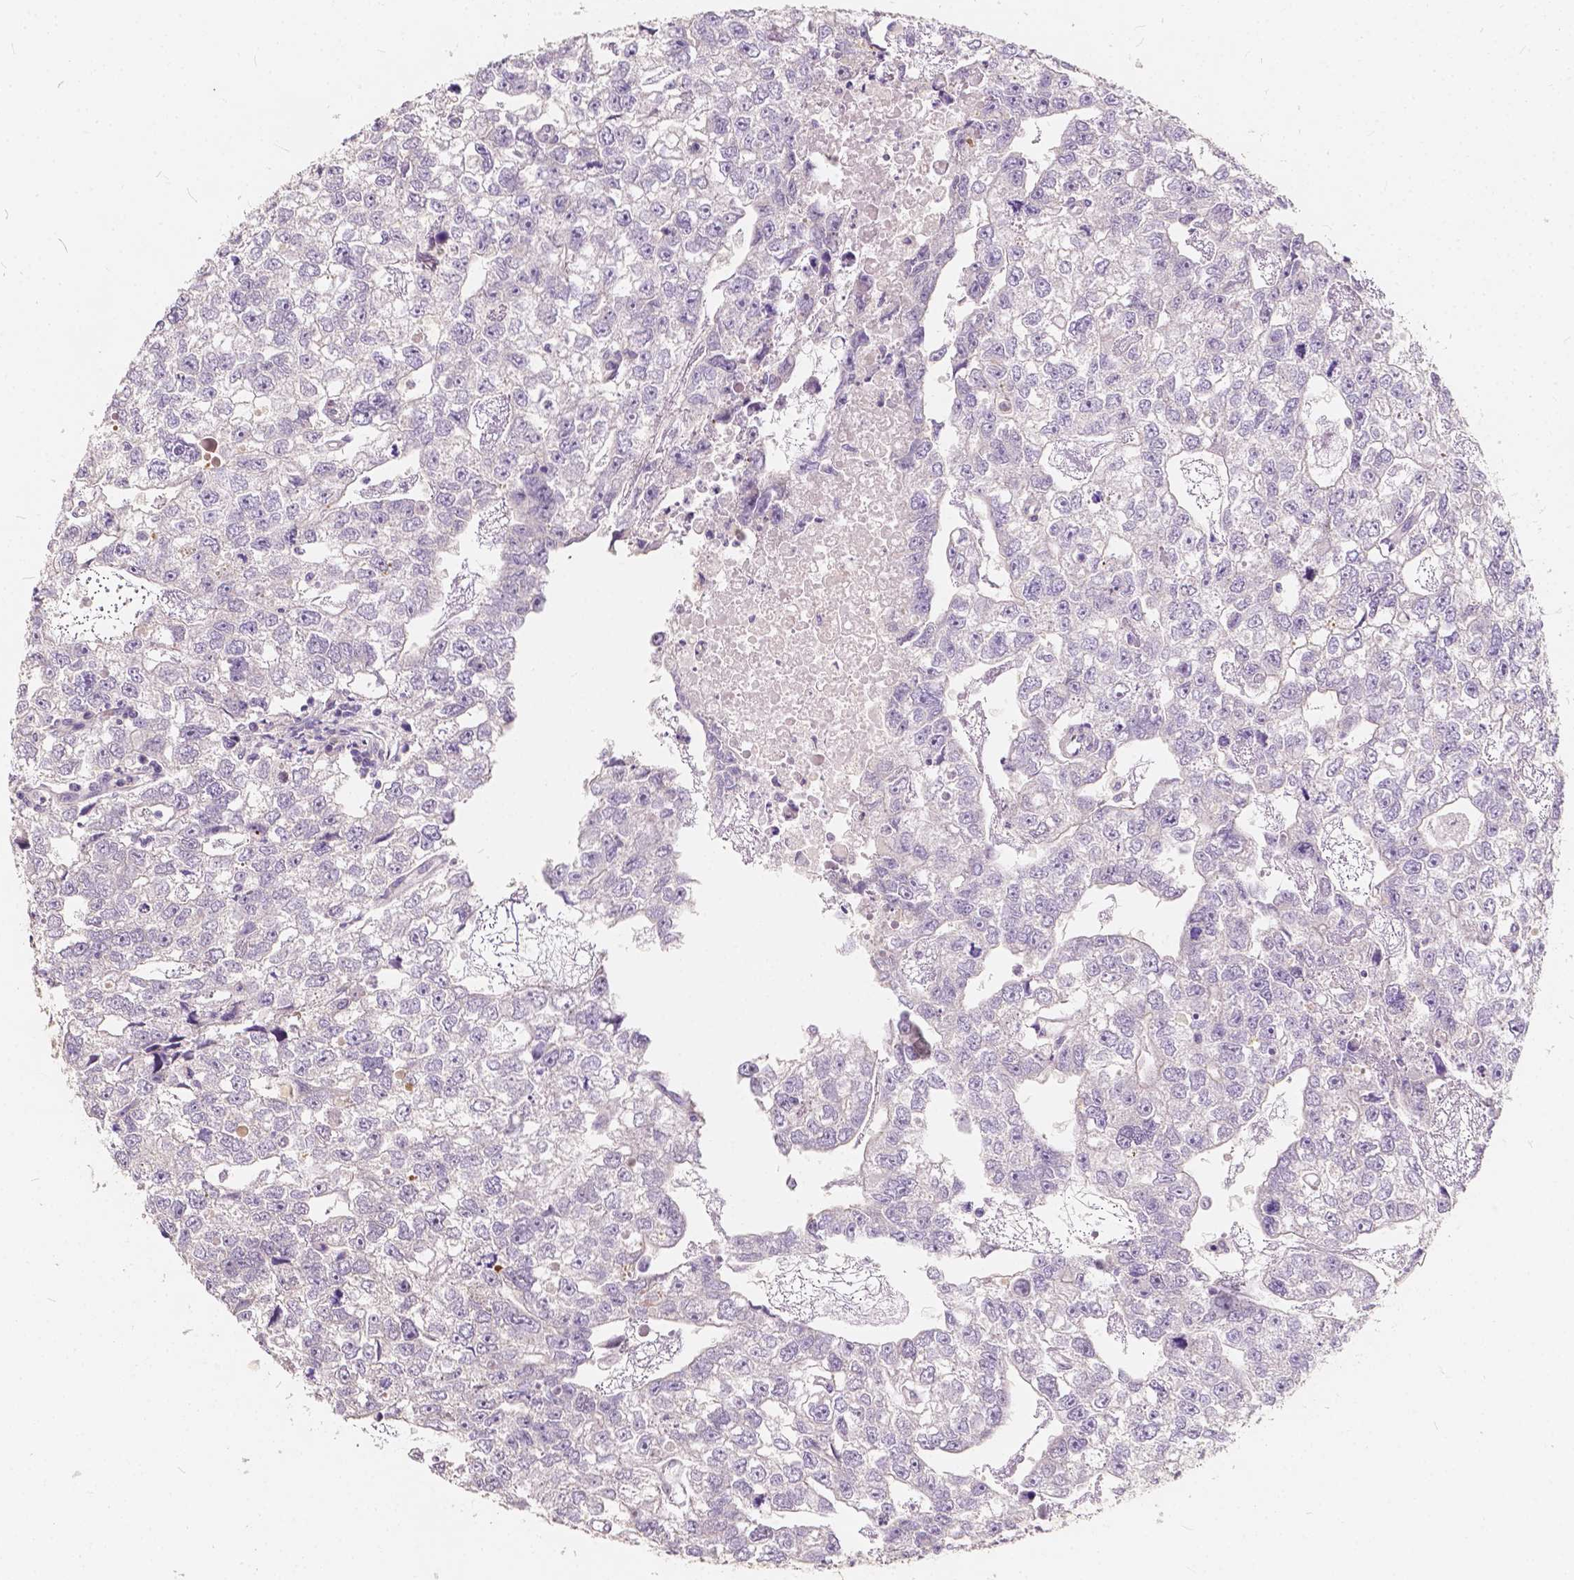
{"staining": {"intensity": "negative", "quantity": "none", "location": "none"}, "tissue": "testis cancer", "cell_type": "Tumor cells", "image_type": "cancer", "snomed": [{"axis": "morphology", "description": "Carcinoma, Embryonal, NOS"}, {"axis": "morphology", "description": "Teratoma, malignant, NOS"}, {"axis": "topography", "description": "Testis"}], "caption": "The micrograph displays no staining of tumor cells in testis cancer. The staining was performed using DAB (3,3'-diaminobenzidine) to visualize the protein expression in brown, while the nuclei were stained in blue with hematoxylin (Magnification: 20x).", "gene": "SLC7A8", "patient": {"sex": "male", "age": 44}}